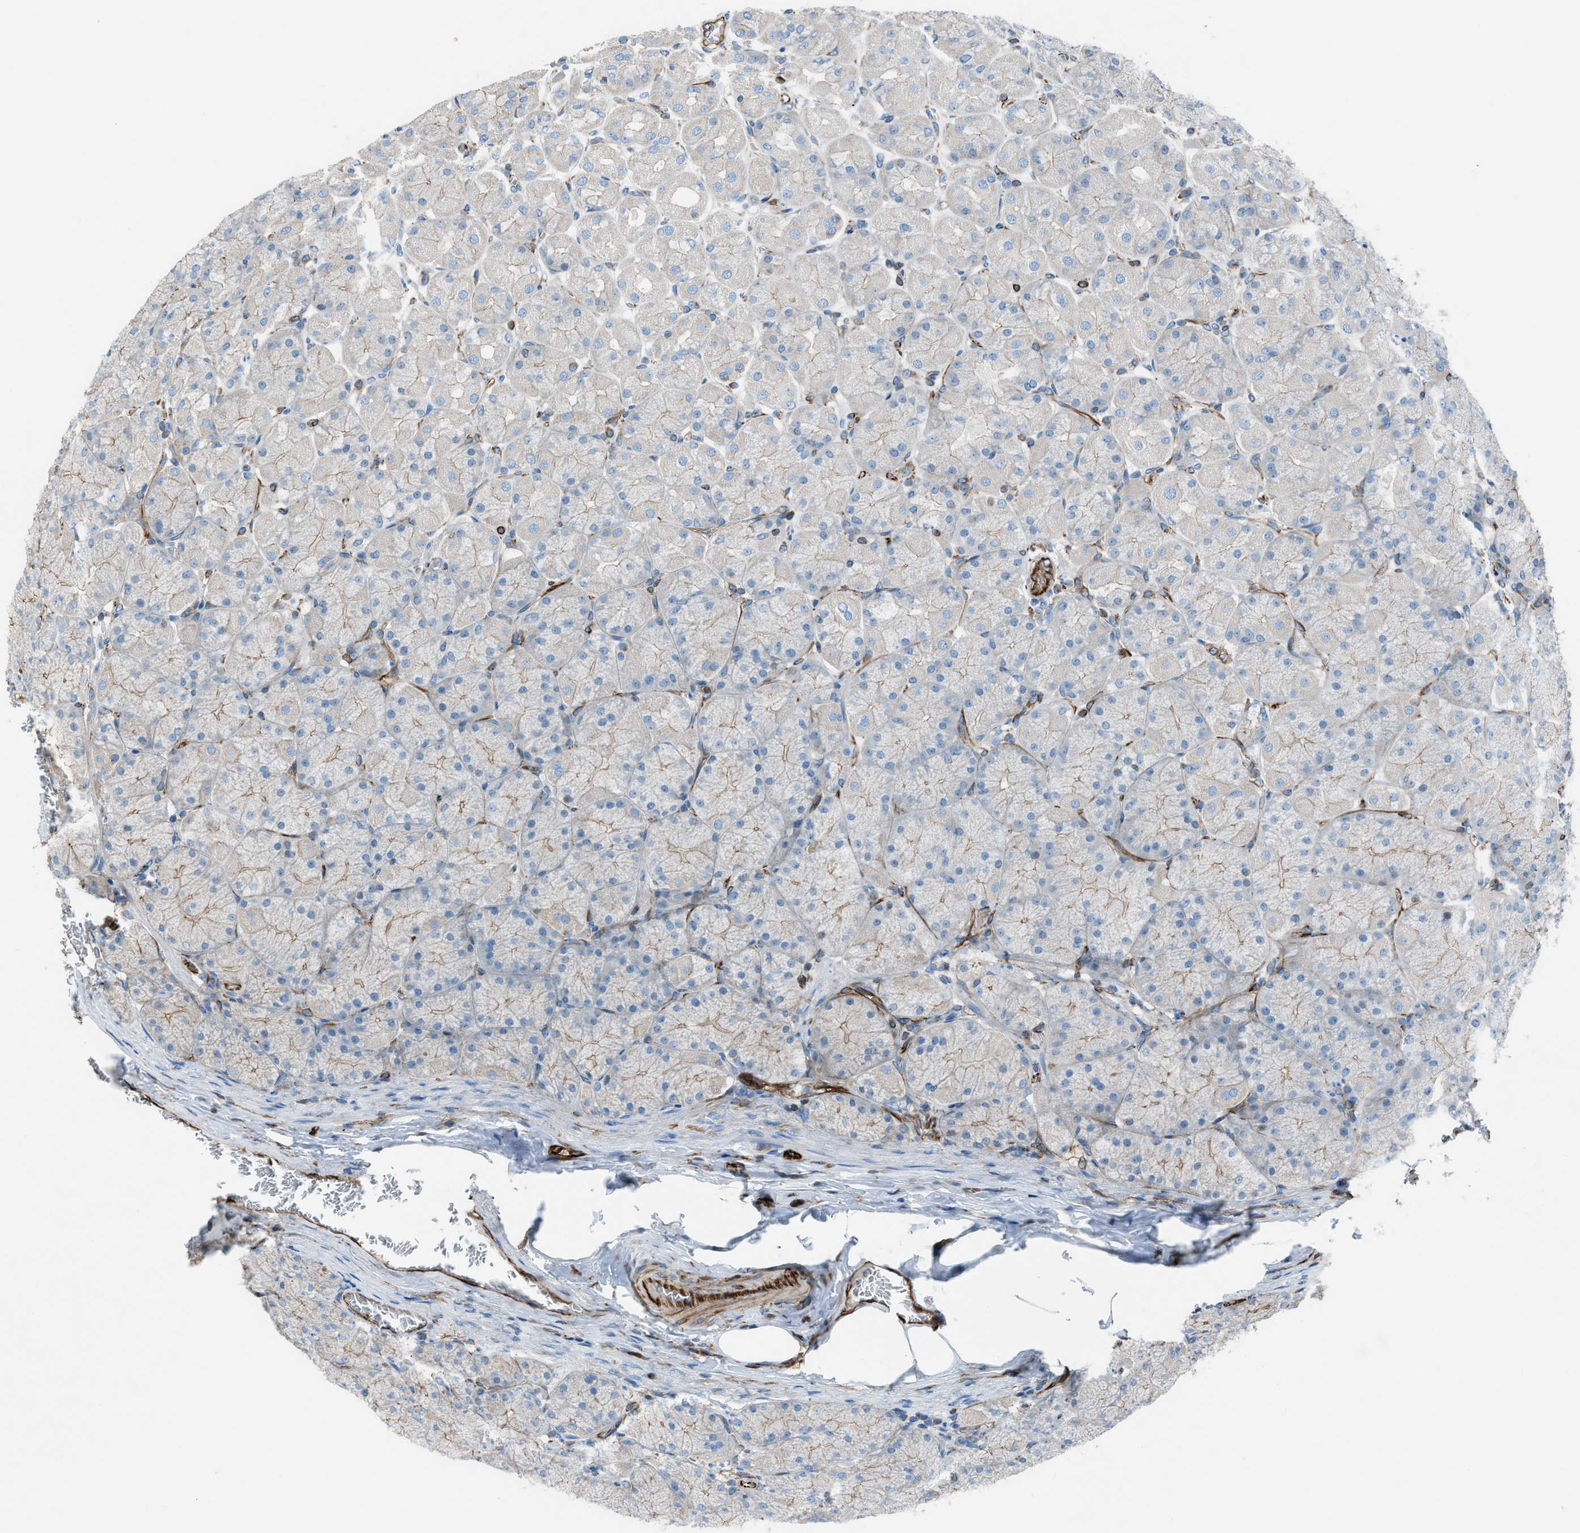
{"staining": {"intensity": "weak", "quantity": "<25%", "location": "cytoplasmic/membranous"}, "tissue": "stomach", "cell_type": "Glandular cells", "image_type": "normal", "snomed": [{"axis": "morphology", "description": "Normal tissue, NOS"}, {"axis": "topography", "description": "Stomach, upper"}], "caption": "A histopathology image of stomach stained for a protein demonstrates no brown staining in glandular cells.", "gene": "CABP7", "patient": {"sex": "female", "age": 56}}